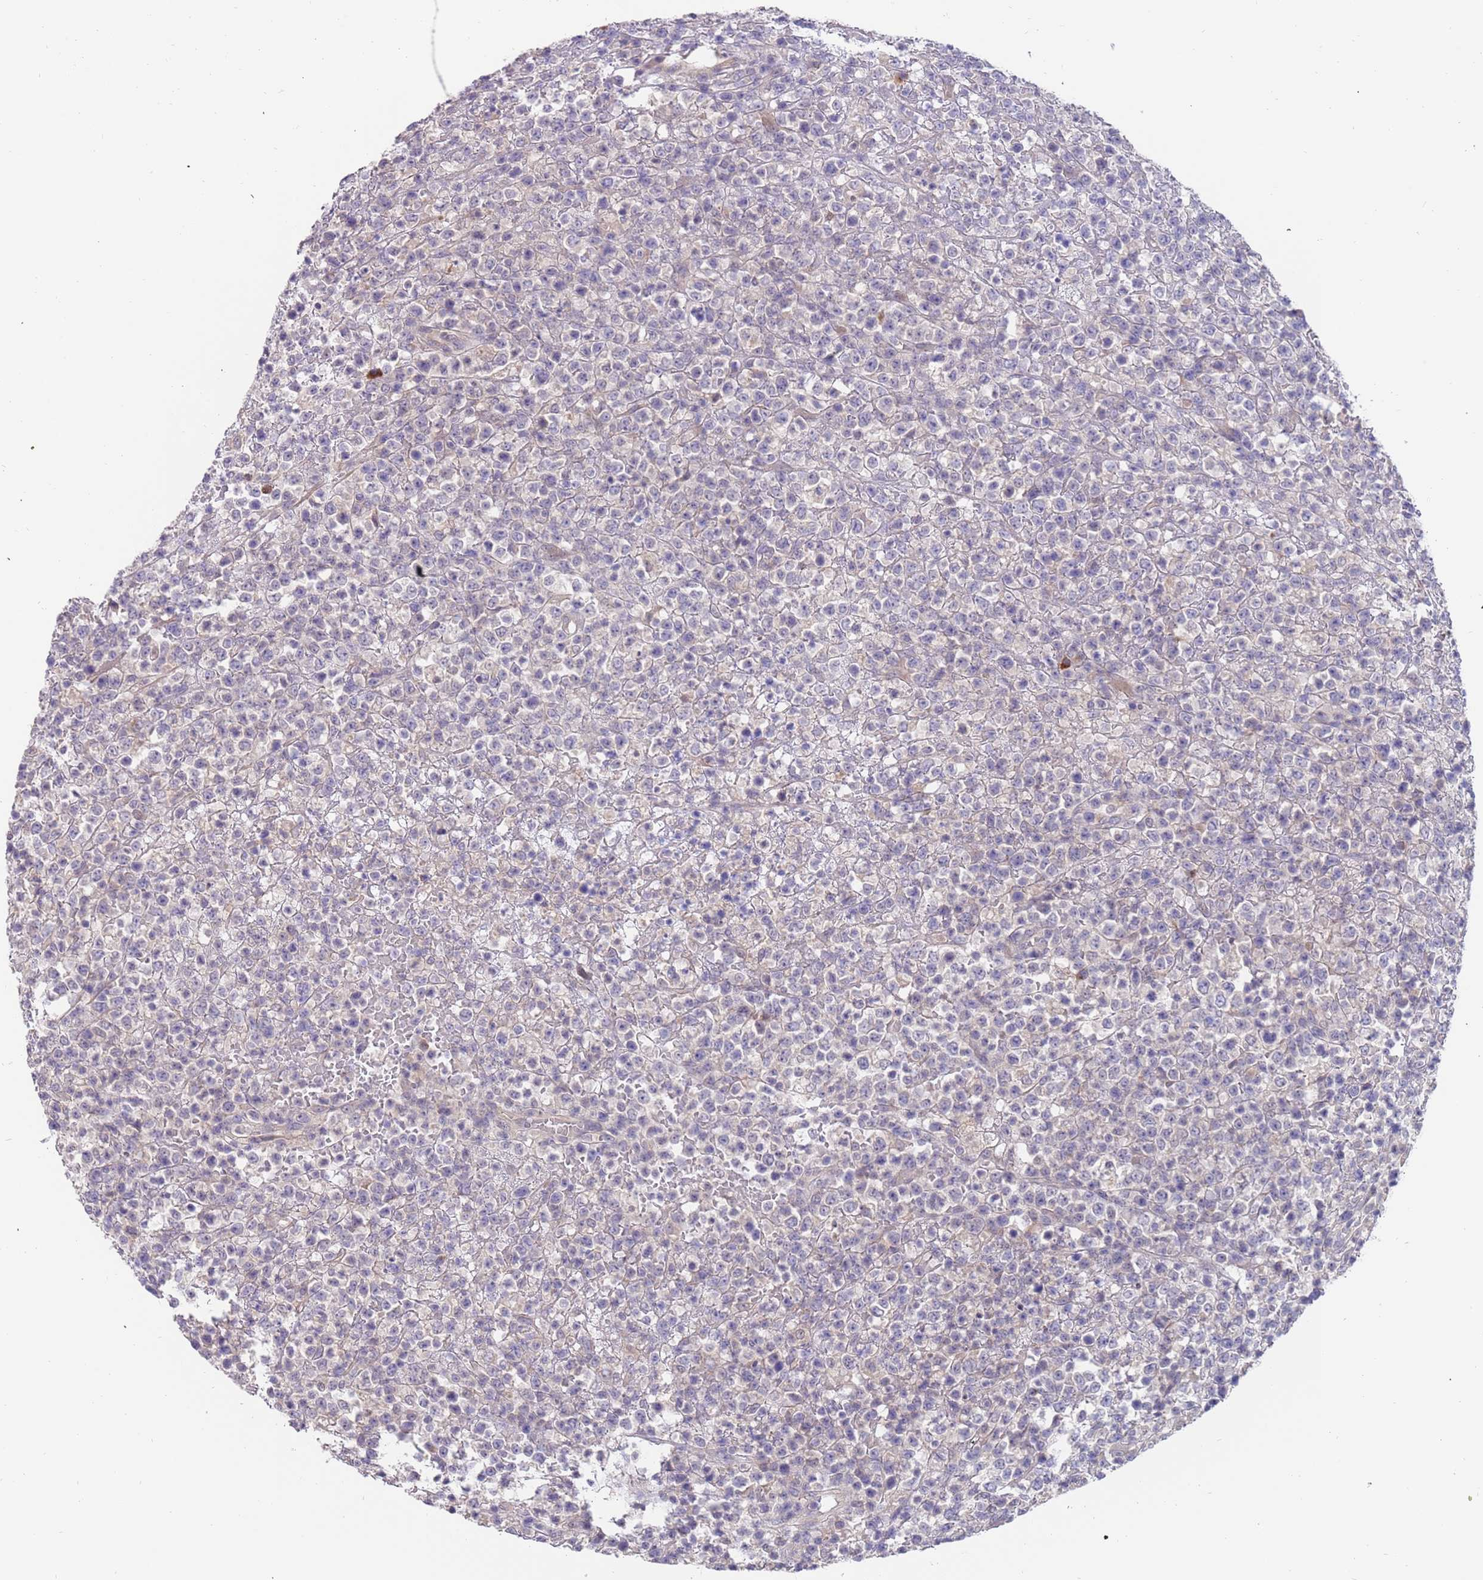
{"staining": {"intensity": "negative", "quantity": "none", "location": "none"}, "tissue": "lymphoma", "cell_type": "Tumor cells", "image_type": "cancer", "snomed": [{"axis": "morphology", "description": "Malignant lymphoma, non-Hodgkin's type, High grade"}, {"axis": "topography", "description": "Colon"}], "caption": "Immunohistochemistry of lymphoma demonstrates no positivity in tumor cells.", "gene": "ZNF746", "patient": {"sex": "female", "age": 53}}